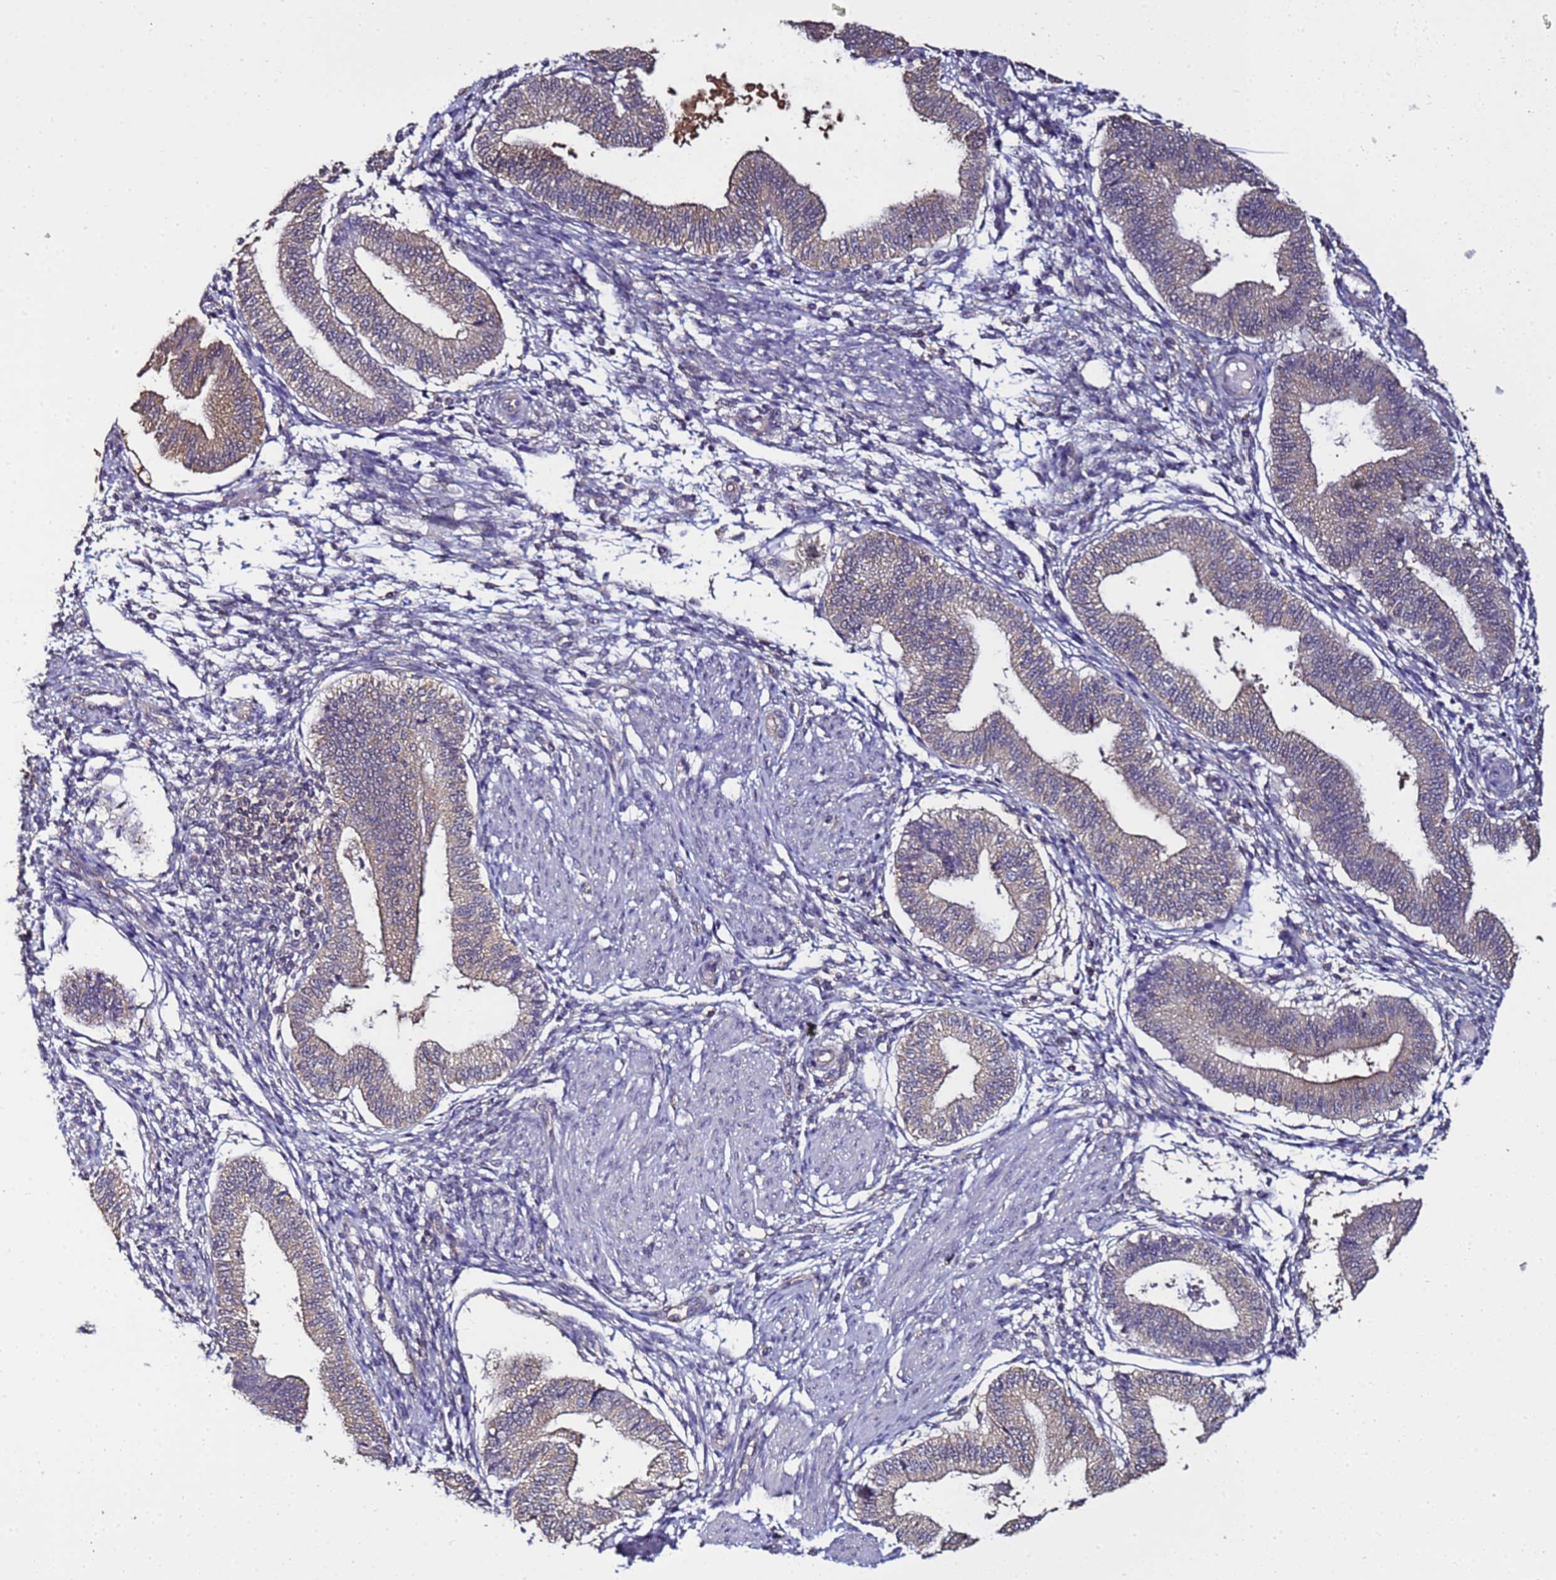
{"staining": {"intensity": "negative", "quantity": "none", "location": "none"}, "tissue": "endometrium", "cell_type": "Cells in endometrial stroma", "image_type": "normal", "snomed": [{"axis": "morphology", "description": "Normal tissue, NOS"}, {"axis": "topography", "description": "Endometrium"}], "caption": "There is no significant expression in cells in endometrial stroma of endometrium. (Brightfield microscopy of DAB (3,3'-diaminobenzidine) immunohistochemistry (IHC) at high magnification).", "gene": "ENOPH1", "patient": {"sex": "female", "age": 39}}